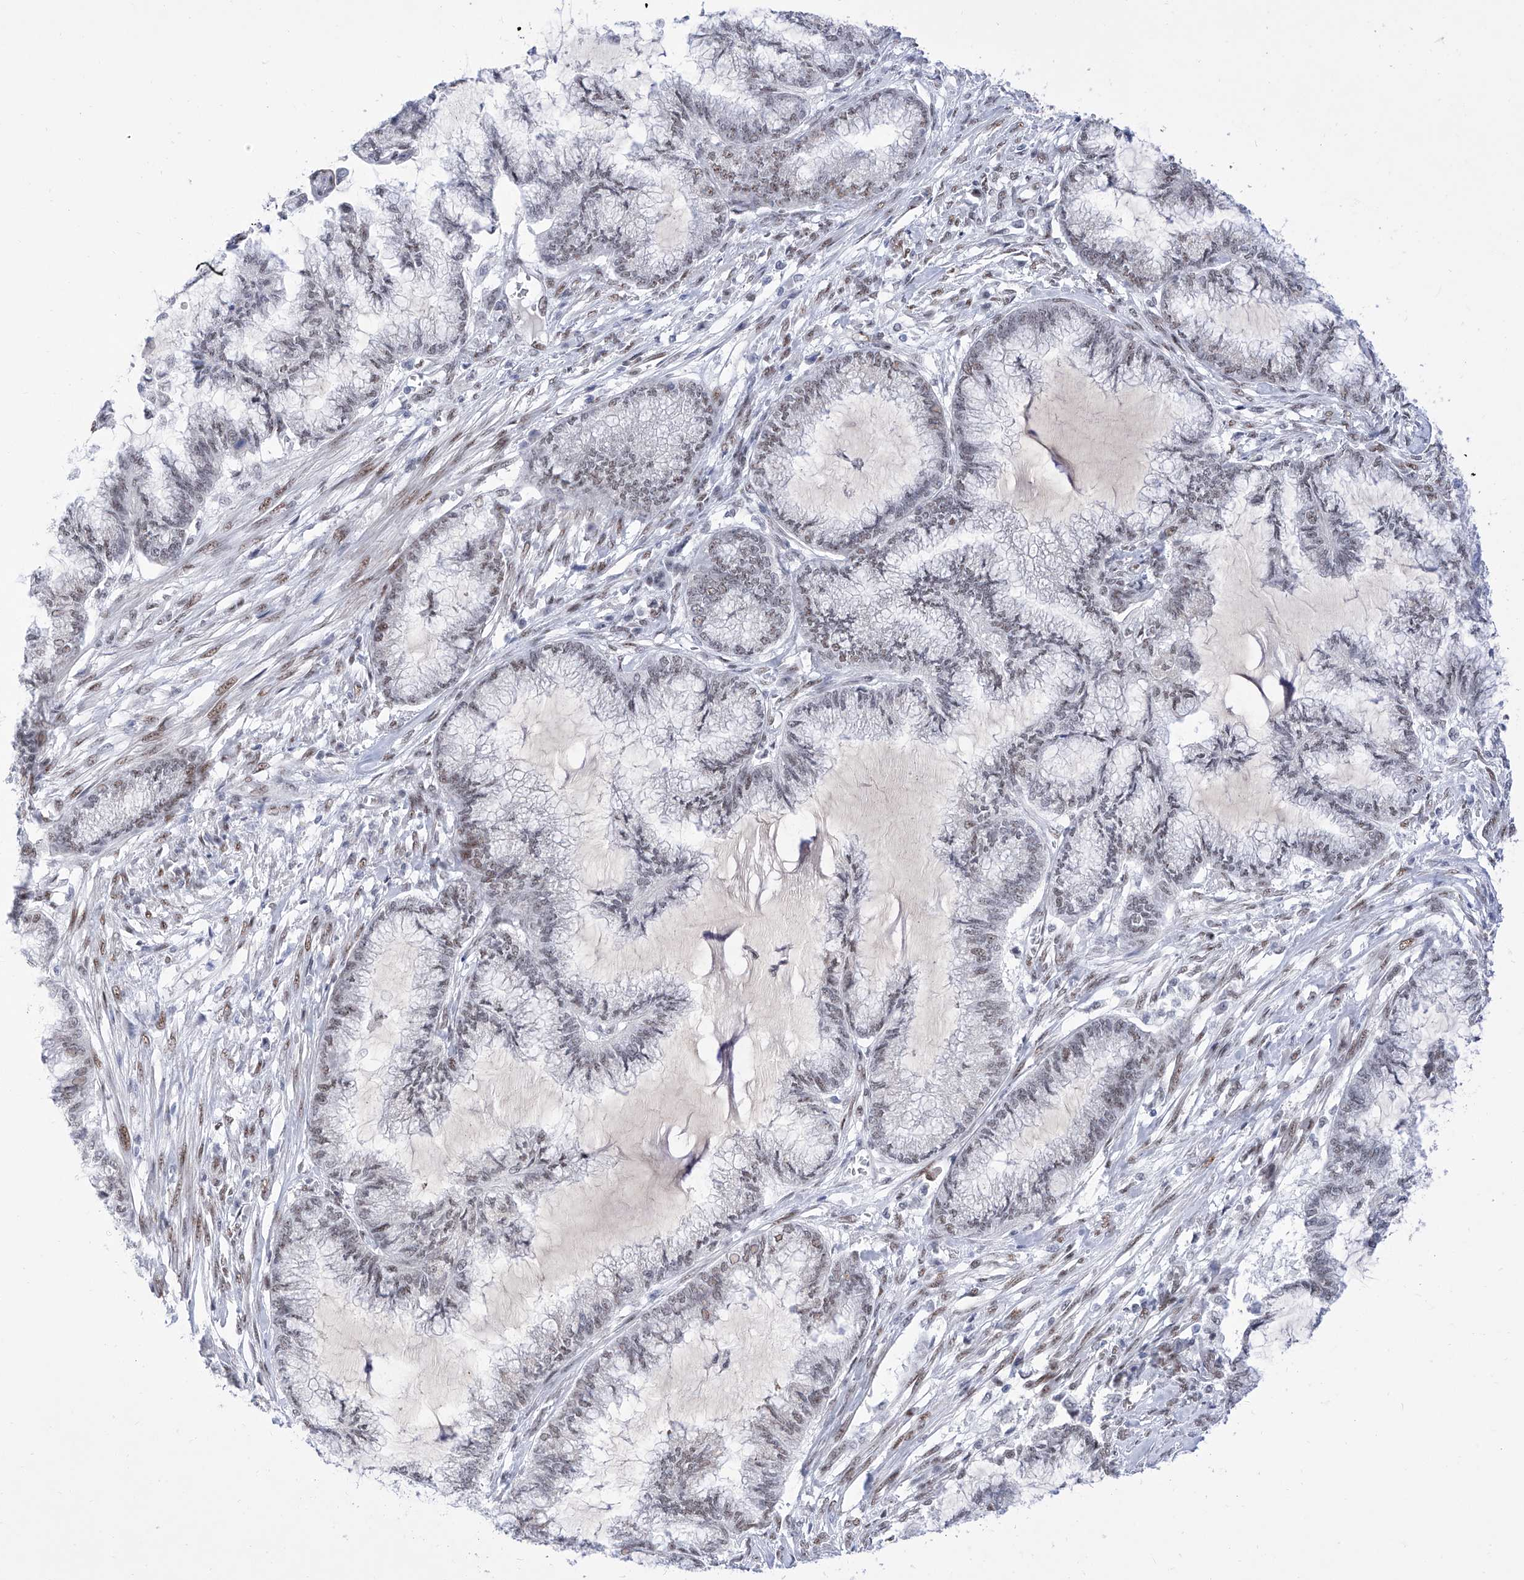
{"staining": {"intensity": "weak", "quantity": "<25%", "location": "nuclear"}, "tissue": "endometrial cancer", "cell_type": "Tumor cells", "image_type": "cancer", "snomed": [{"axis": "morphology", "description": "Adenocarcinoma, NOS"}, {"axis": "topography", "description": "Endometrium"}], "caption": "Tumor cells show no significant staining in endometrial cancer.", "gene": "ATN1", "patient": {"sex": "female", "age": 86}}